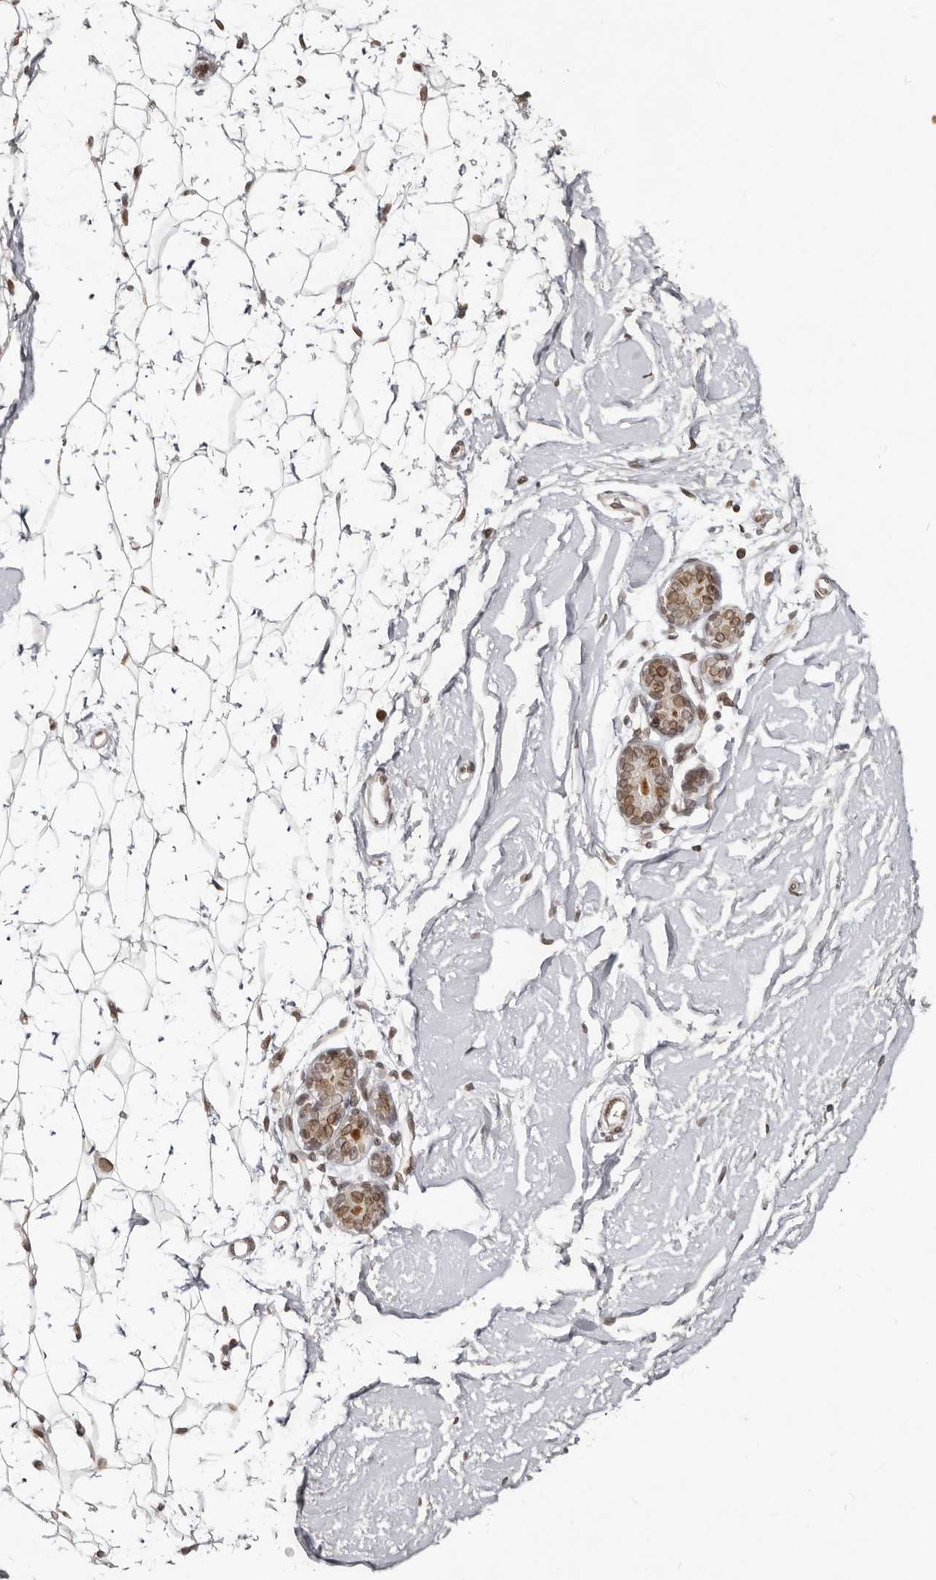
{"staining": {"intensity": "weak", "quantity": "25%-75%", "location": "nuclear"}, "tissue": "adipose tissue", "cell_type": "Adipocytes", "image_type": "normal", "snomed": [{"axis": "morphology", "description": "Normal tissue, NOS"}, {"axis": "topography", "description": "Breast"}], "caption": "Protein analysis of normal adipose tissue displays weak nuclear positivity in approximately 25%-75% of adipocytes. (DAB = brown stain, brightfield microscopy at high magnification).", "gene": "NUP153", "patient": {"sex": "female", "age": 23}}